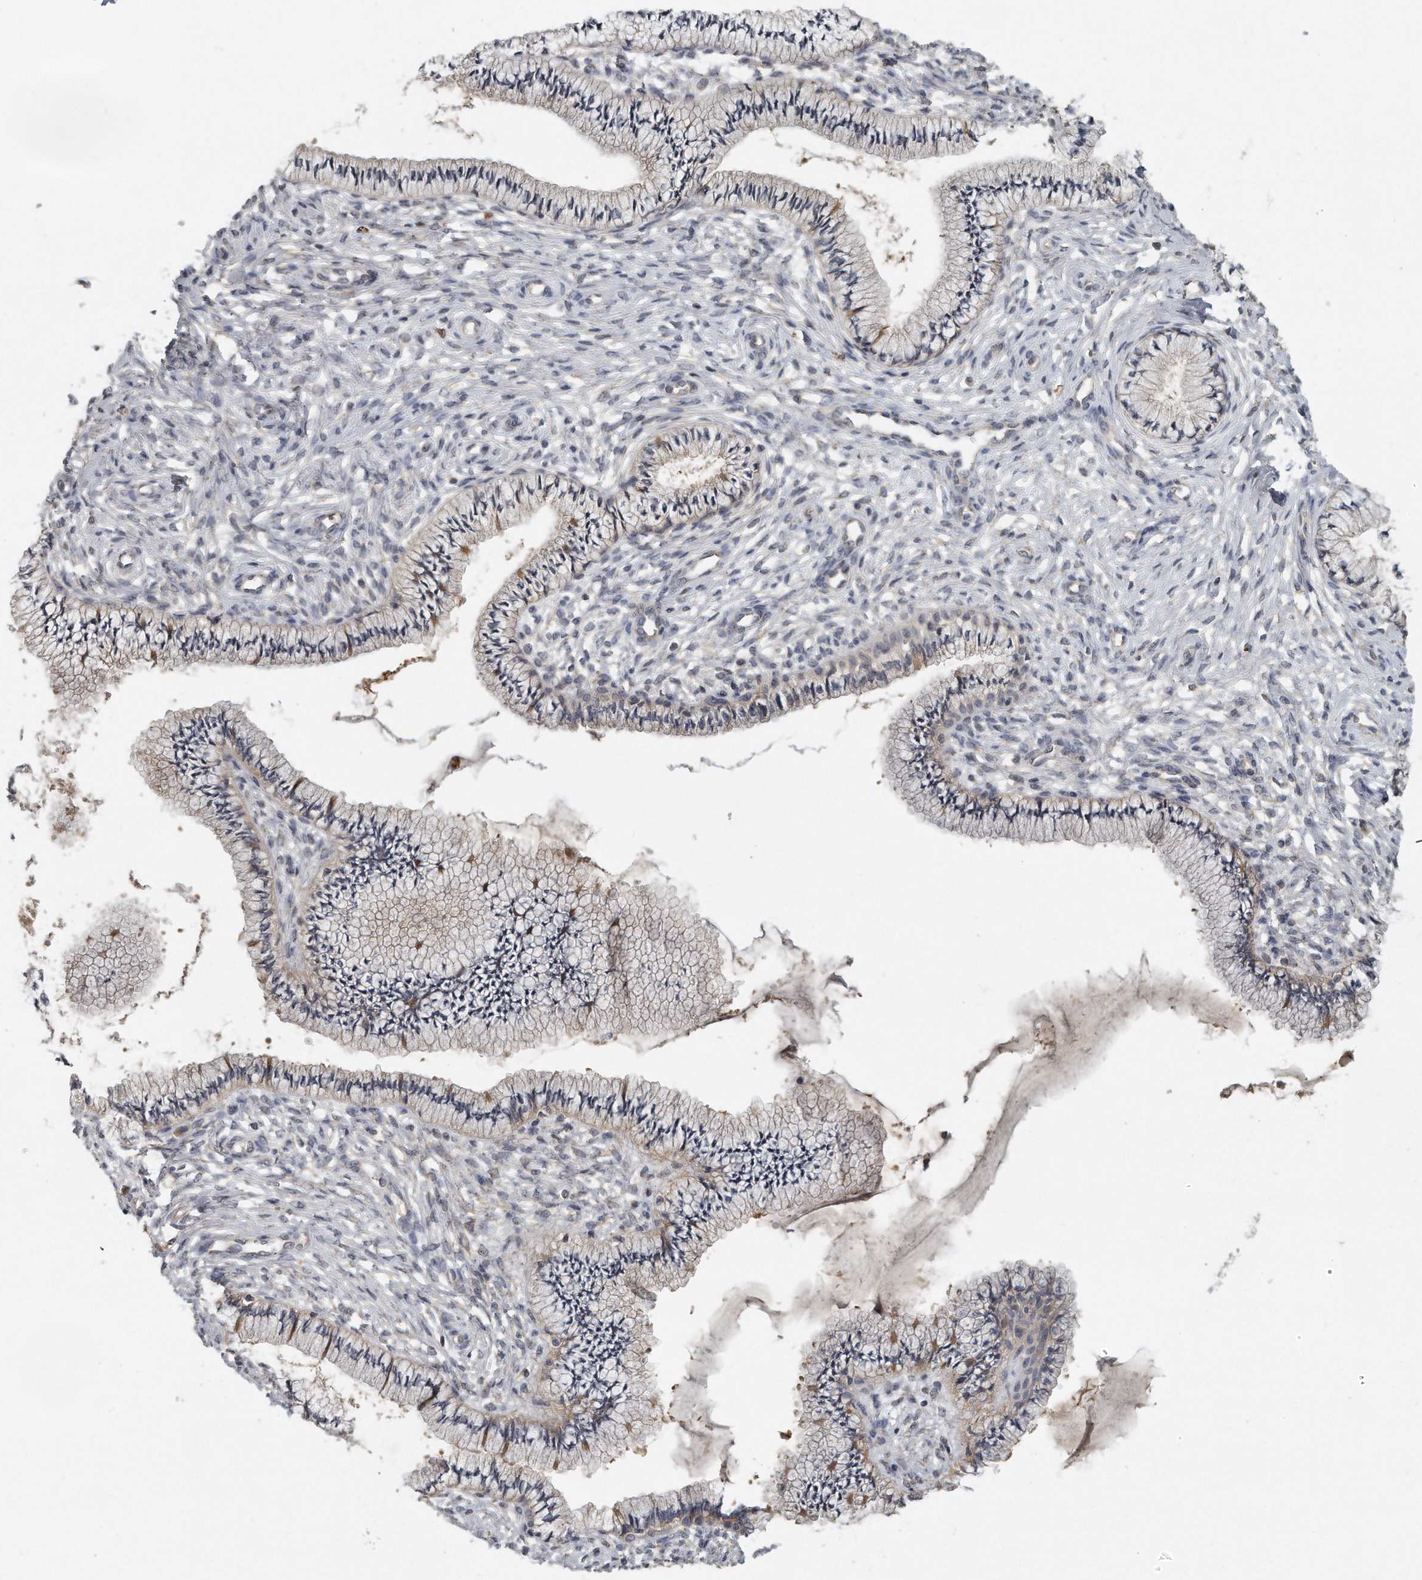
{"staining": {"intensity": "moderate", "quantity": "<25%", "location": "cytoplasmic/membranous"}, "tissue": "cervix", "cell_type": "Glandular cells", "image_type": "normal", "snomed": [{"axis": "morphology", "description": "Normal tissue, NOS"}, {"axis": "topography", "description": "Cervix"}], "caption": "Glandular cells exhibit low levels of moderate cytoplasmic/membranous expression in about <25% of cells in normal human cervix. (DAB (3,3'-diaminobenzidine) IHC with brightfield microscopy, high magnification).", "gene": "TRAPPC14", "patient": {"sex": "female", "age": 36}}